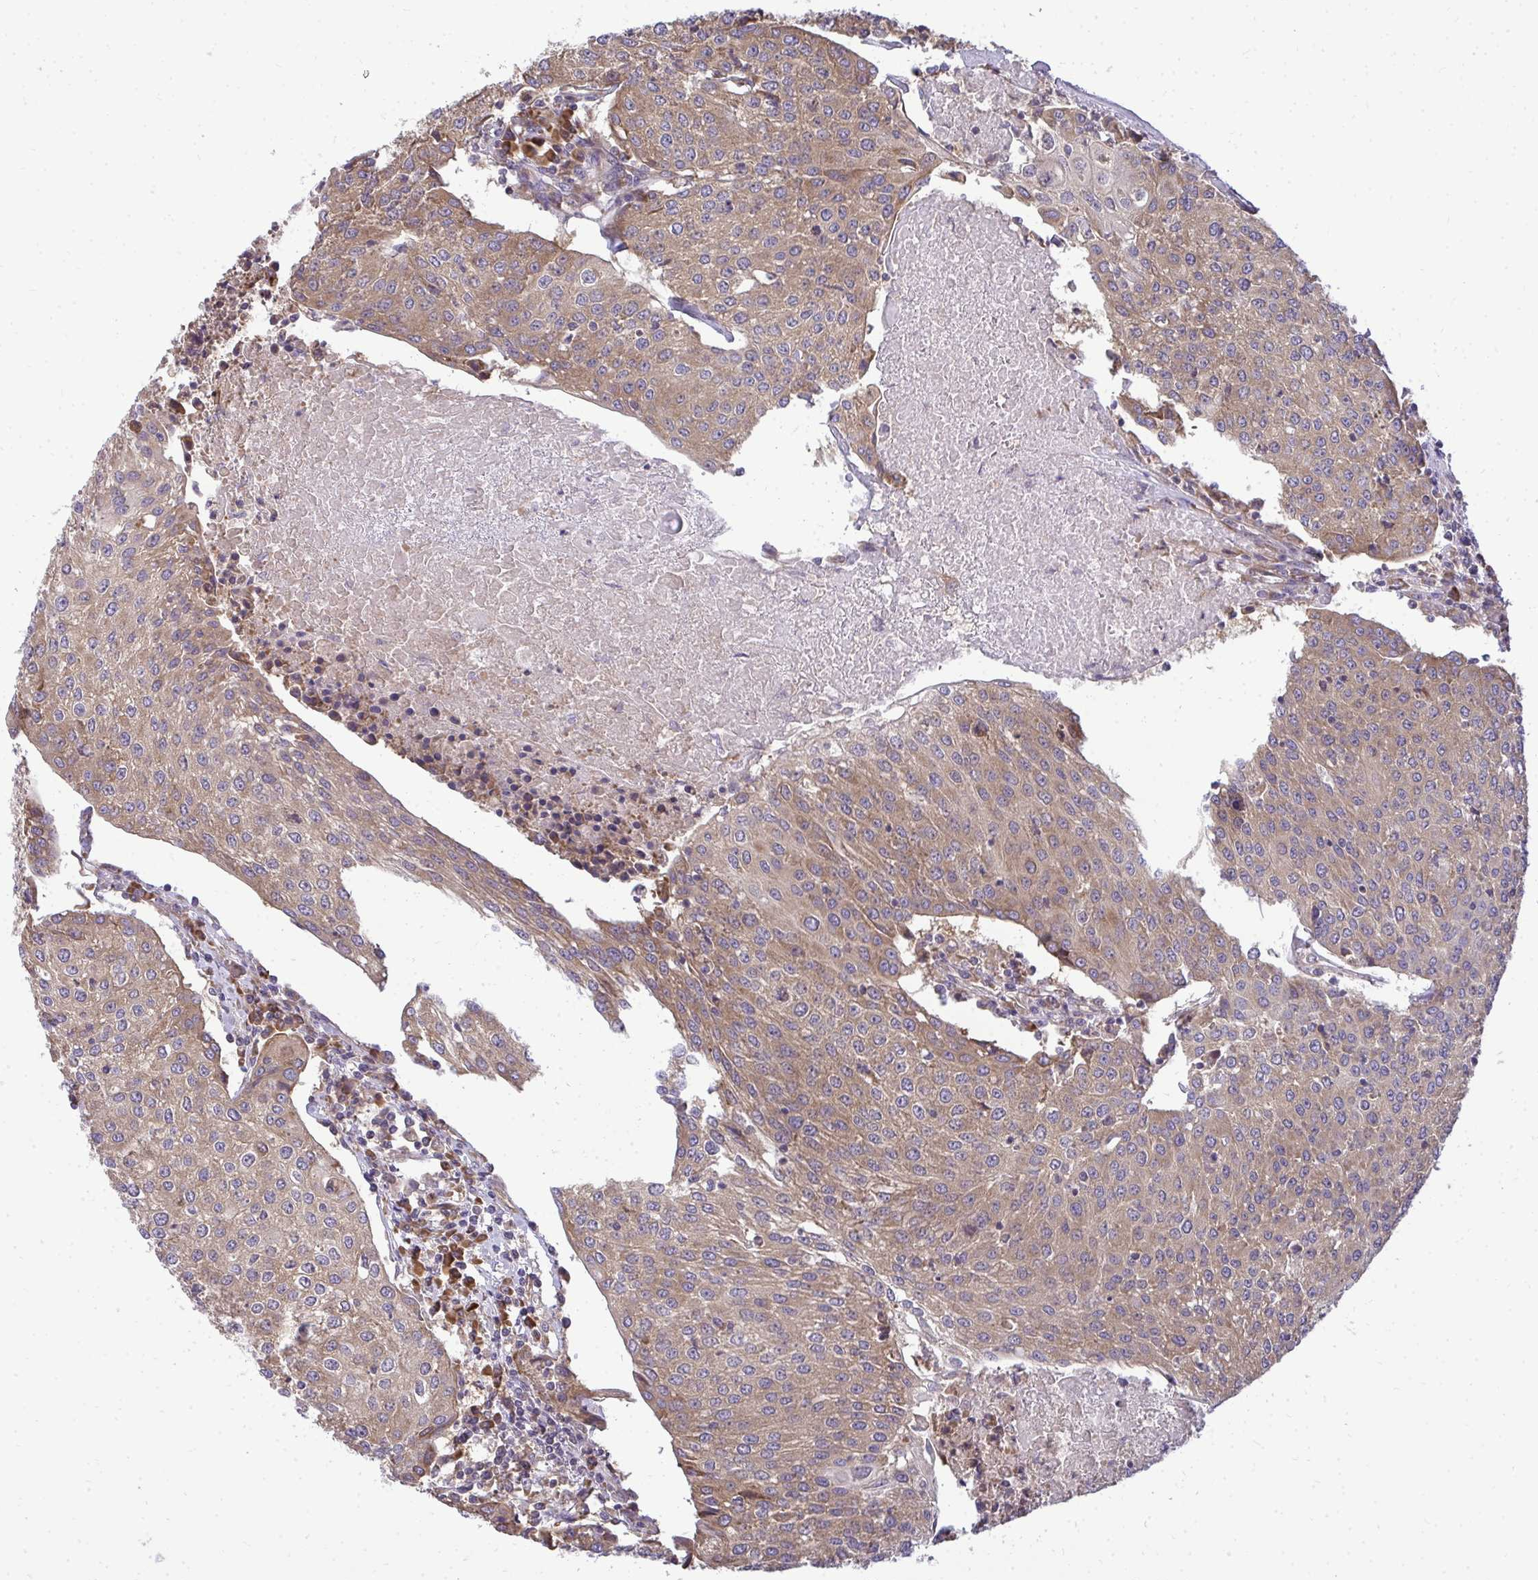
{"staining": {"intensity": "moderate", "quantity": ">75%", "location": "cytoplasmic/membranous"}, "tissue": "urothelial cancer", "cell_type": "Tumor cells", "image_type": "cancer", "snomed": [{"axis": "morphology", "description": "Urothelial carcinoma, High grade"}, {"axis": "topography", "description": "Urinary bladder"}], "caption": "There is medium levels of moderate cytoplasmic/membranous positivity in tumor cells of urothelial cancer, as demonstrated by immunohistochemical staining (brown color).", "gene": "RPLP2", "patient": {"sex": "female", "age": 85}}